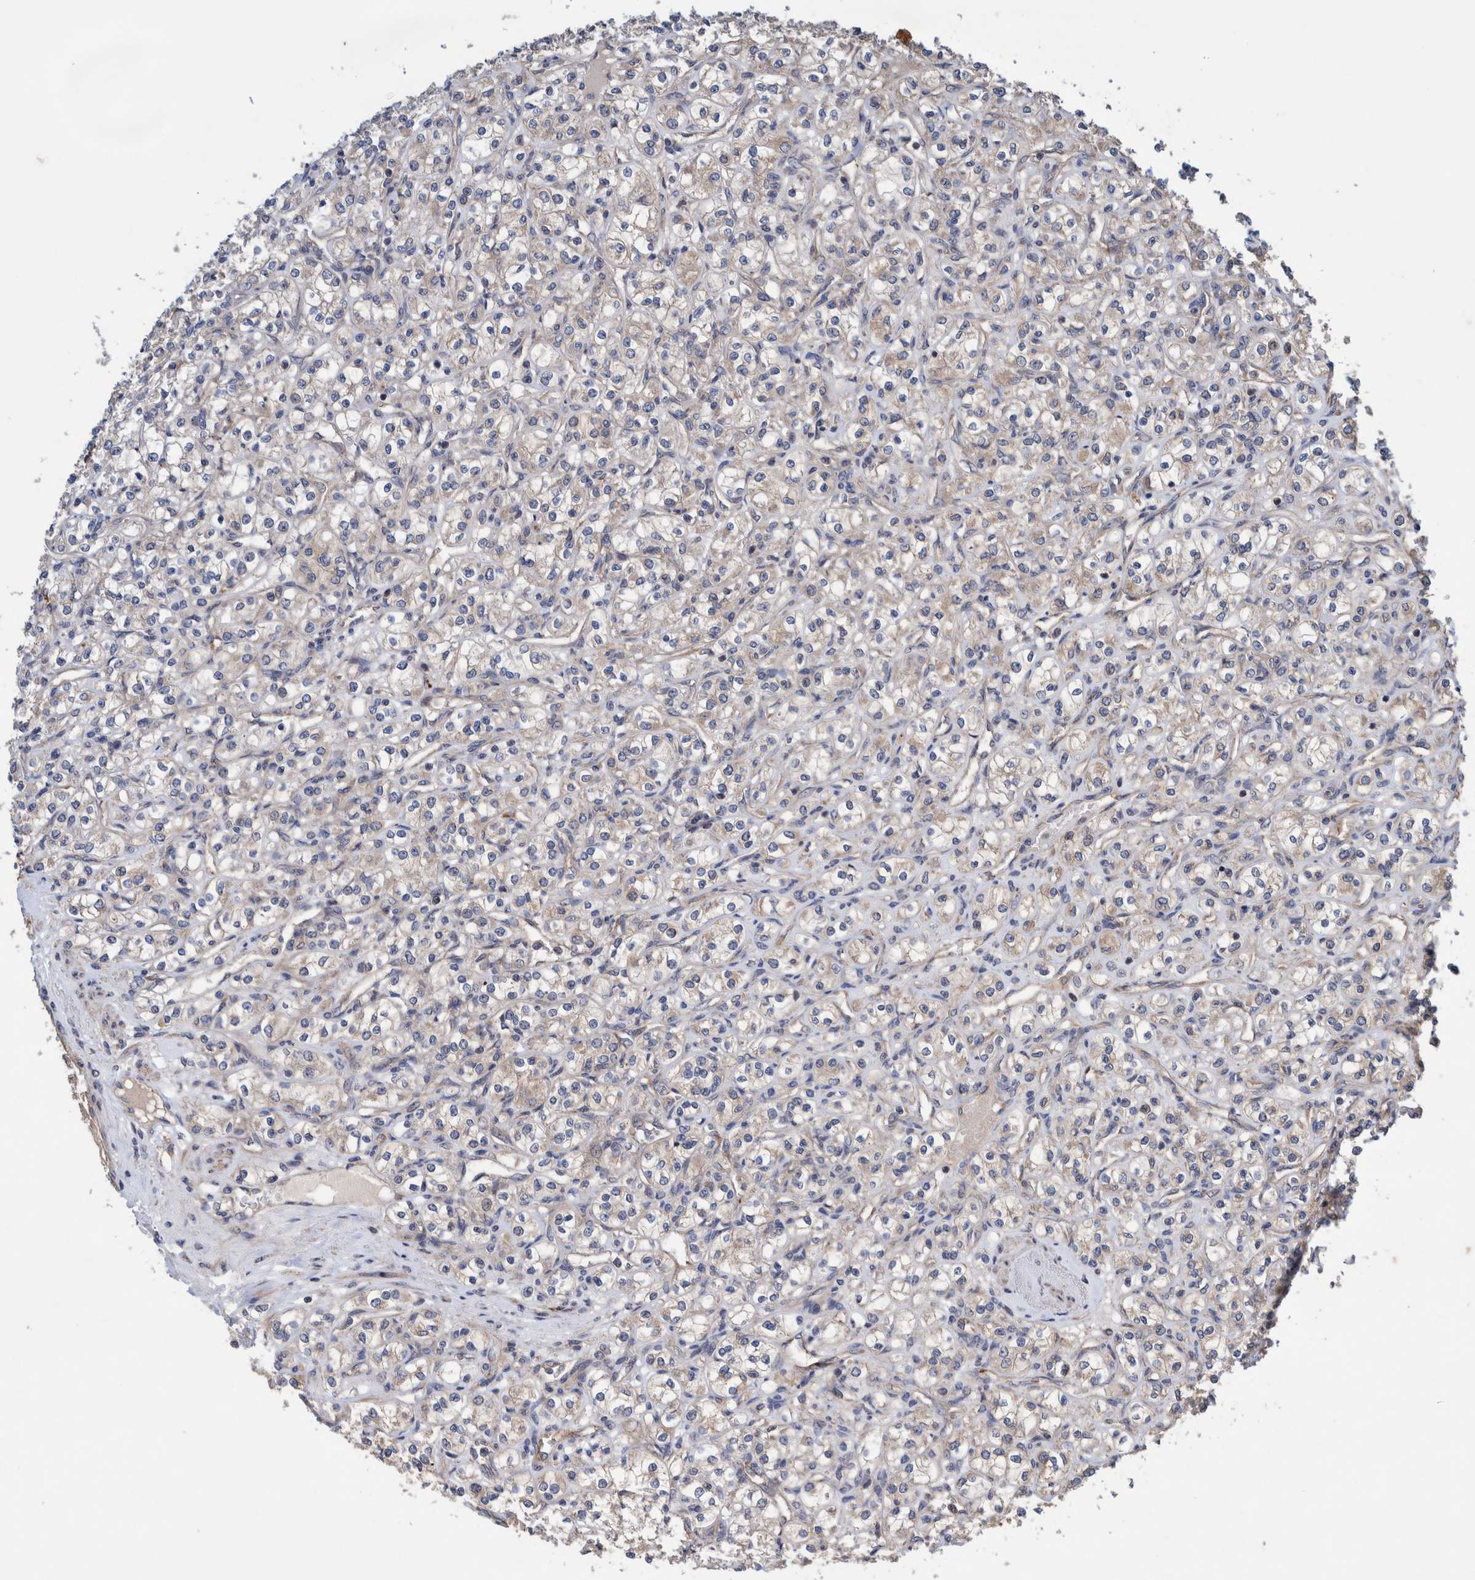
{"staining": {"intensity": "weak", "quantity": "<25%", "location": "cytoplasmic/membranous"}, "tissue": "renal cancer", "cell_type": "Tumor cells", "image_type": "cancer", "snomed": [{"axis": "morphology", "description": "Adenocarcinoma, NOS"}, {"axis": "topography", "description": "Kidney"}], "caption": "Adenocarcinoma (renal) was stained to show a protein in brown. There is no significant positivity in tumor cells.", "gene": "PIK3R6", "patient": {"sex": "male", "age": 77}}